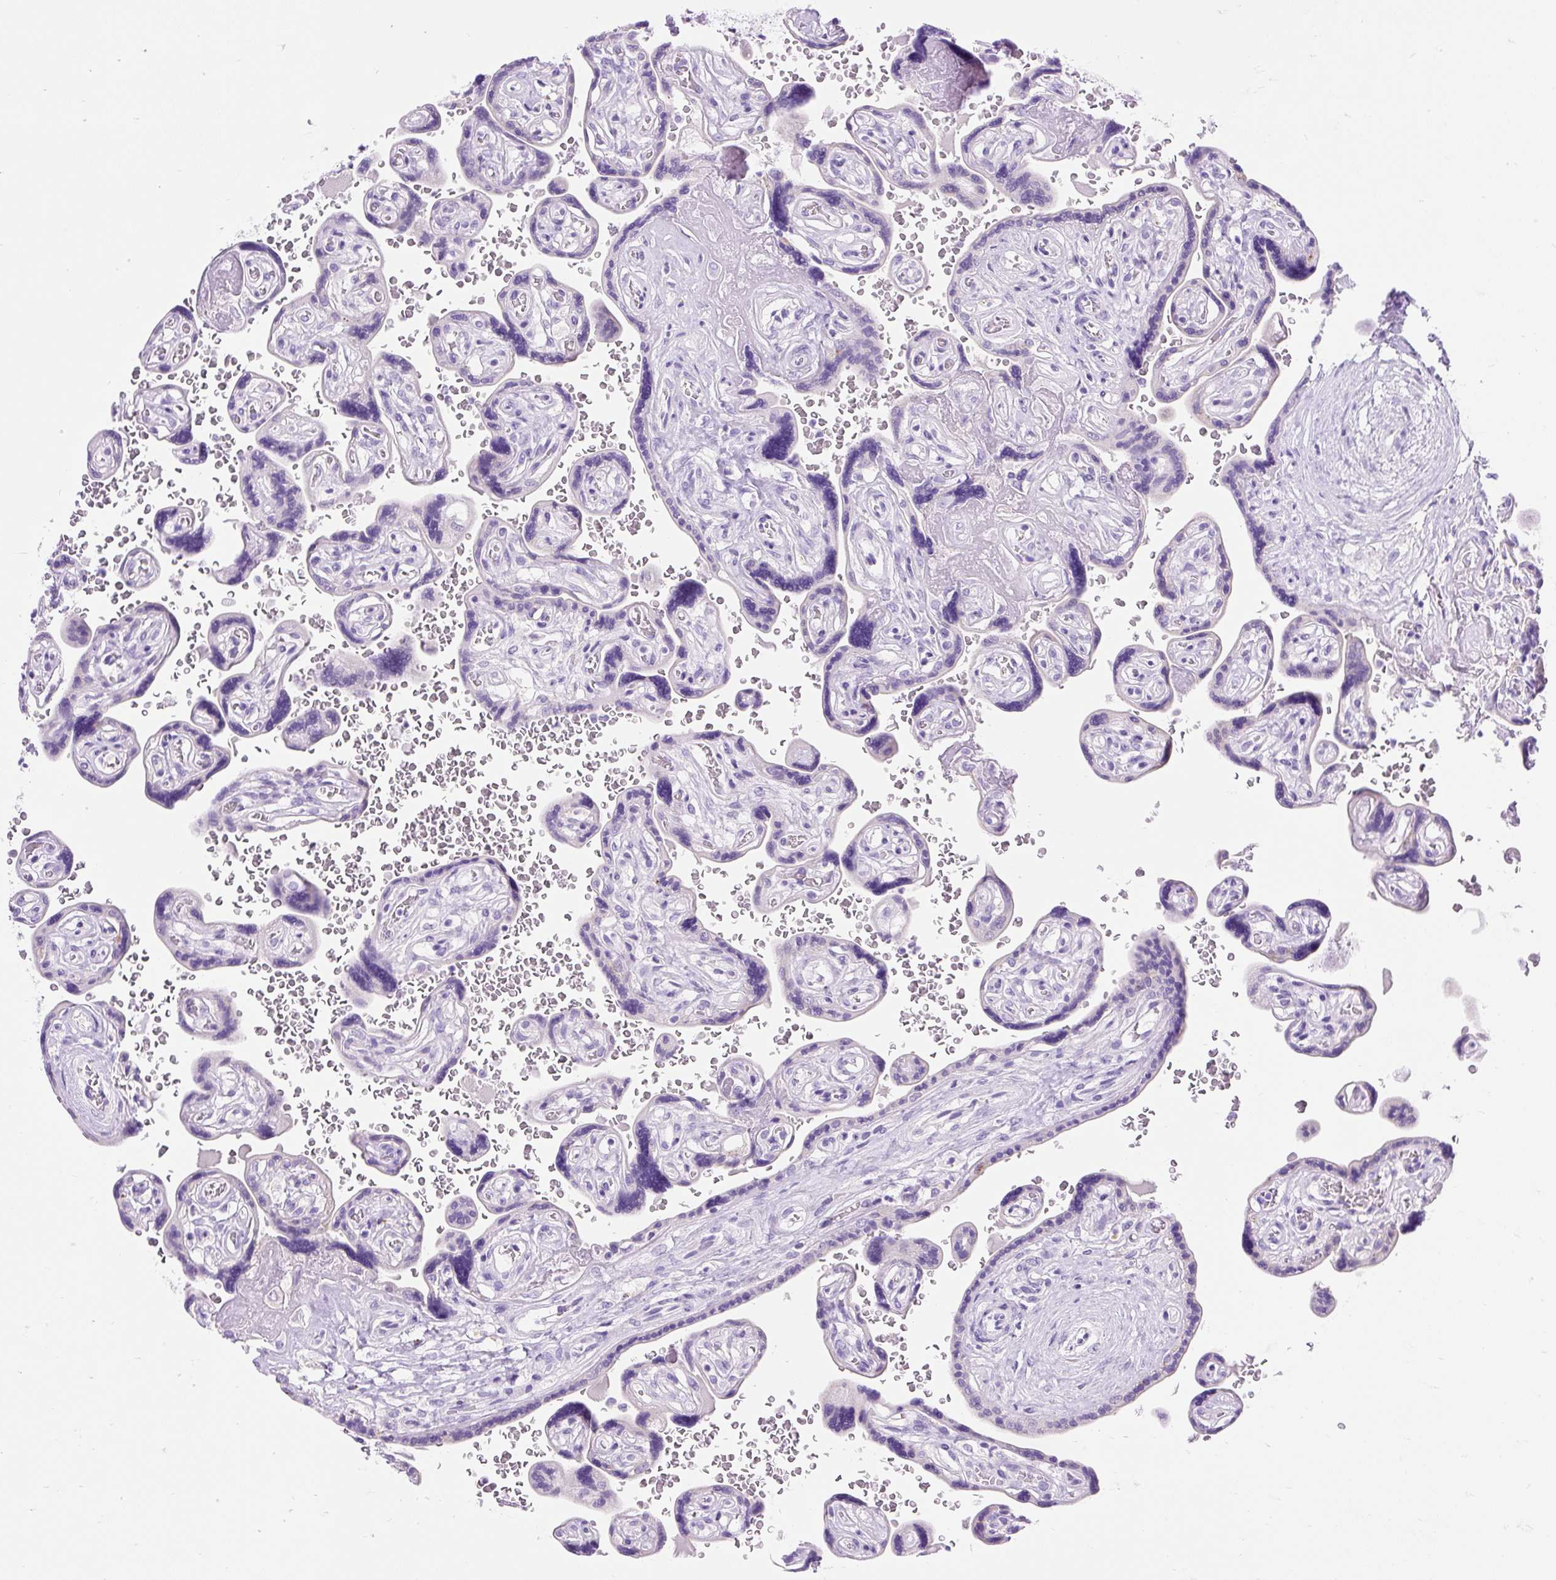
{"staining": {"intensity": "negative", "quantity": "none", "location": "none"}, "tissue": "placenta", "cell_type": "Trophoblastic cells", "image_type": "normal", "snomed": [{"axis": "morphology", "description": "Normal tissue, NOS"}, {"axis": "topography", "description": "Placenta"}], "caption": "This is an IHC image of unremarkable human placenta. There is no expression in trophoblastic cells.", "gene": "HEXB", "patient": {"sex": "female", "age": 32}}